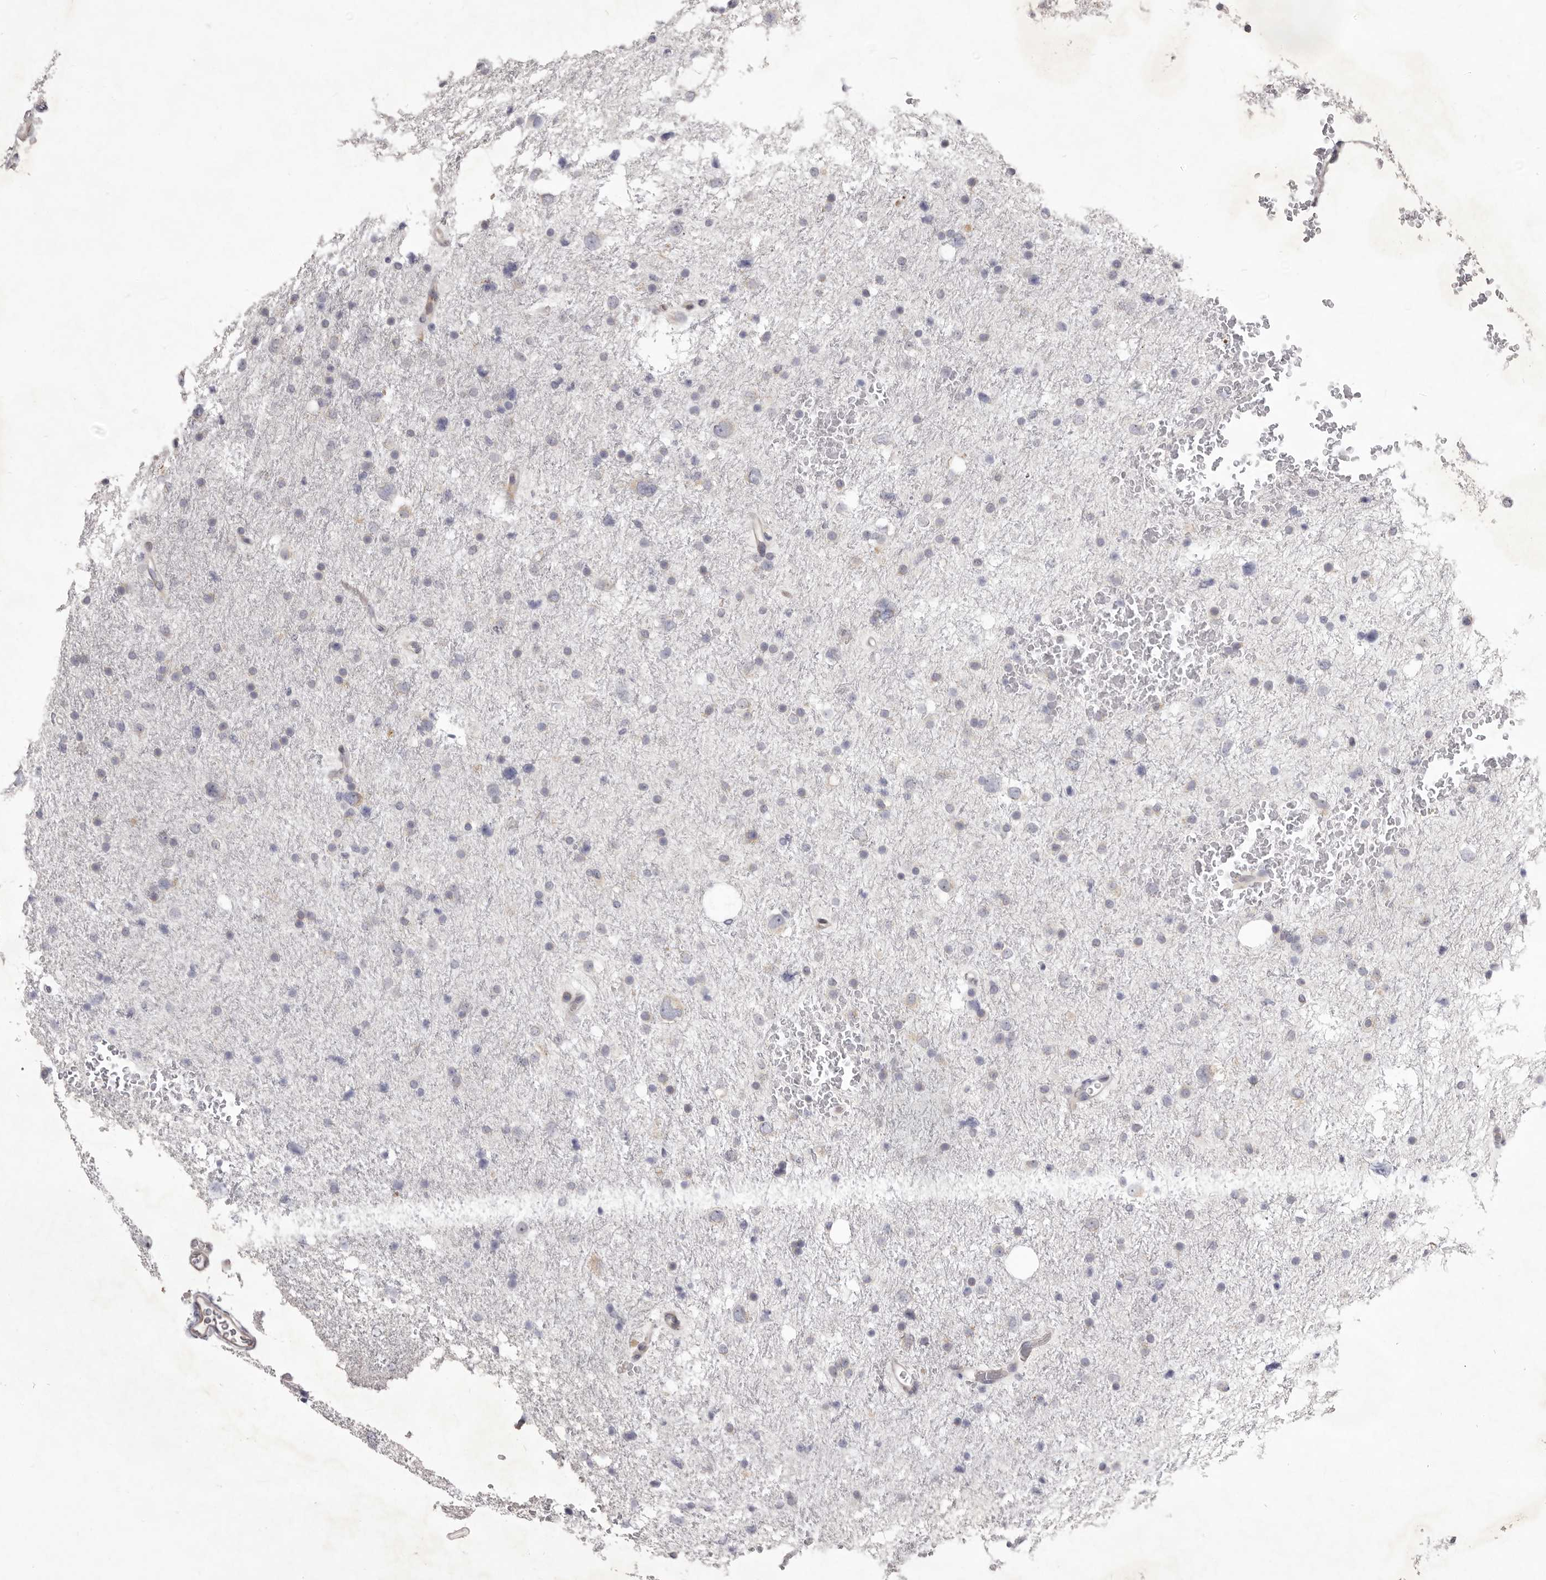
{"staining": {"intensity": "negative", "quantity": "none", "location": "none"}, "tissue": "glioma", "cell_type": "Tumor cells", "image_type": "cancer", "snomed": [{"axis": "morphology", "description": "Glioma, malignant, Low grade"}, {"axis": "topography", "description": "Brain"}], "caption": "Human glioma stained for a protein using immunohistochemistry demonstrates no staining in tumor cells.", "gene": "TBC1D8B", "patient": {"sex": "female", "age": 37}}